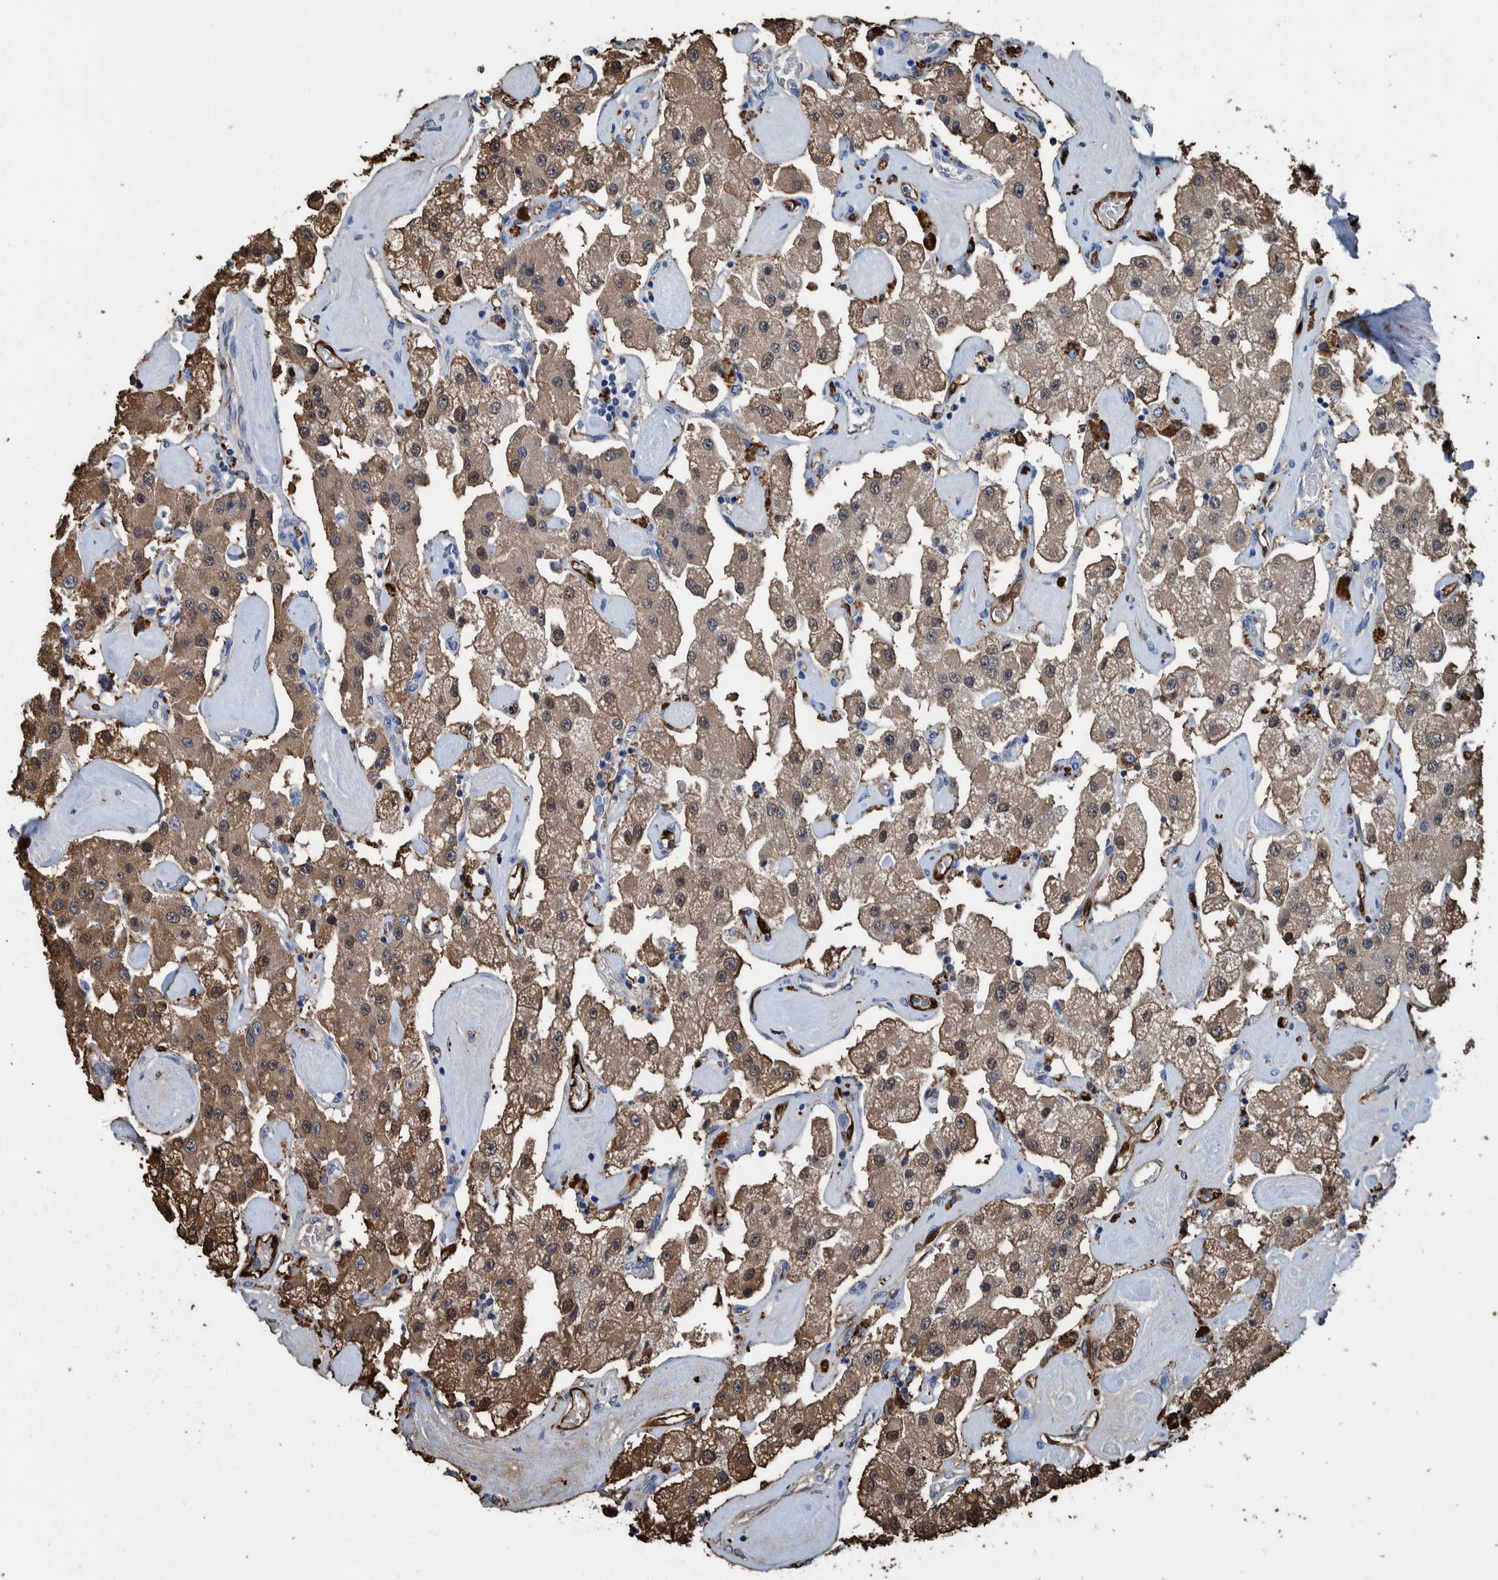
{"staining": {"intensity": "moderate", "quantity": ">75%", "location": "cytoplasmic/membranous"}, "tissue": "carcinoid", "cell_type": "Tumor cells", "image_type": "cancer", "snomed": [{"axis": "morphology", "description": "Carcinoid, malignant, NOS"}, {"axis": "topography", "description": "Pancreas"}], "caption": "Carcinoid stained with DAB immunohistochemistry displays medium levels of moderate cytoplasmic/membranous positivity in about >75% of tumor cells.", "gene": "IDO1", "patient": {"sex": "male", "age": 41}}